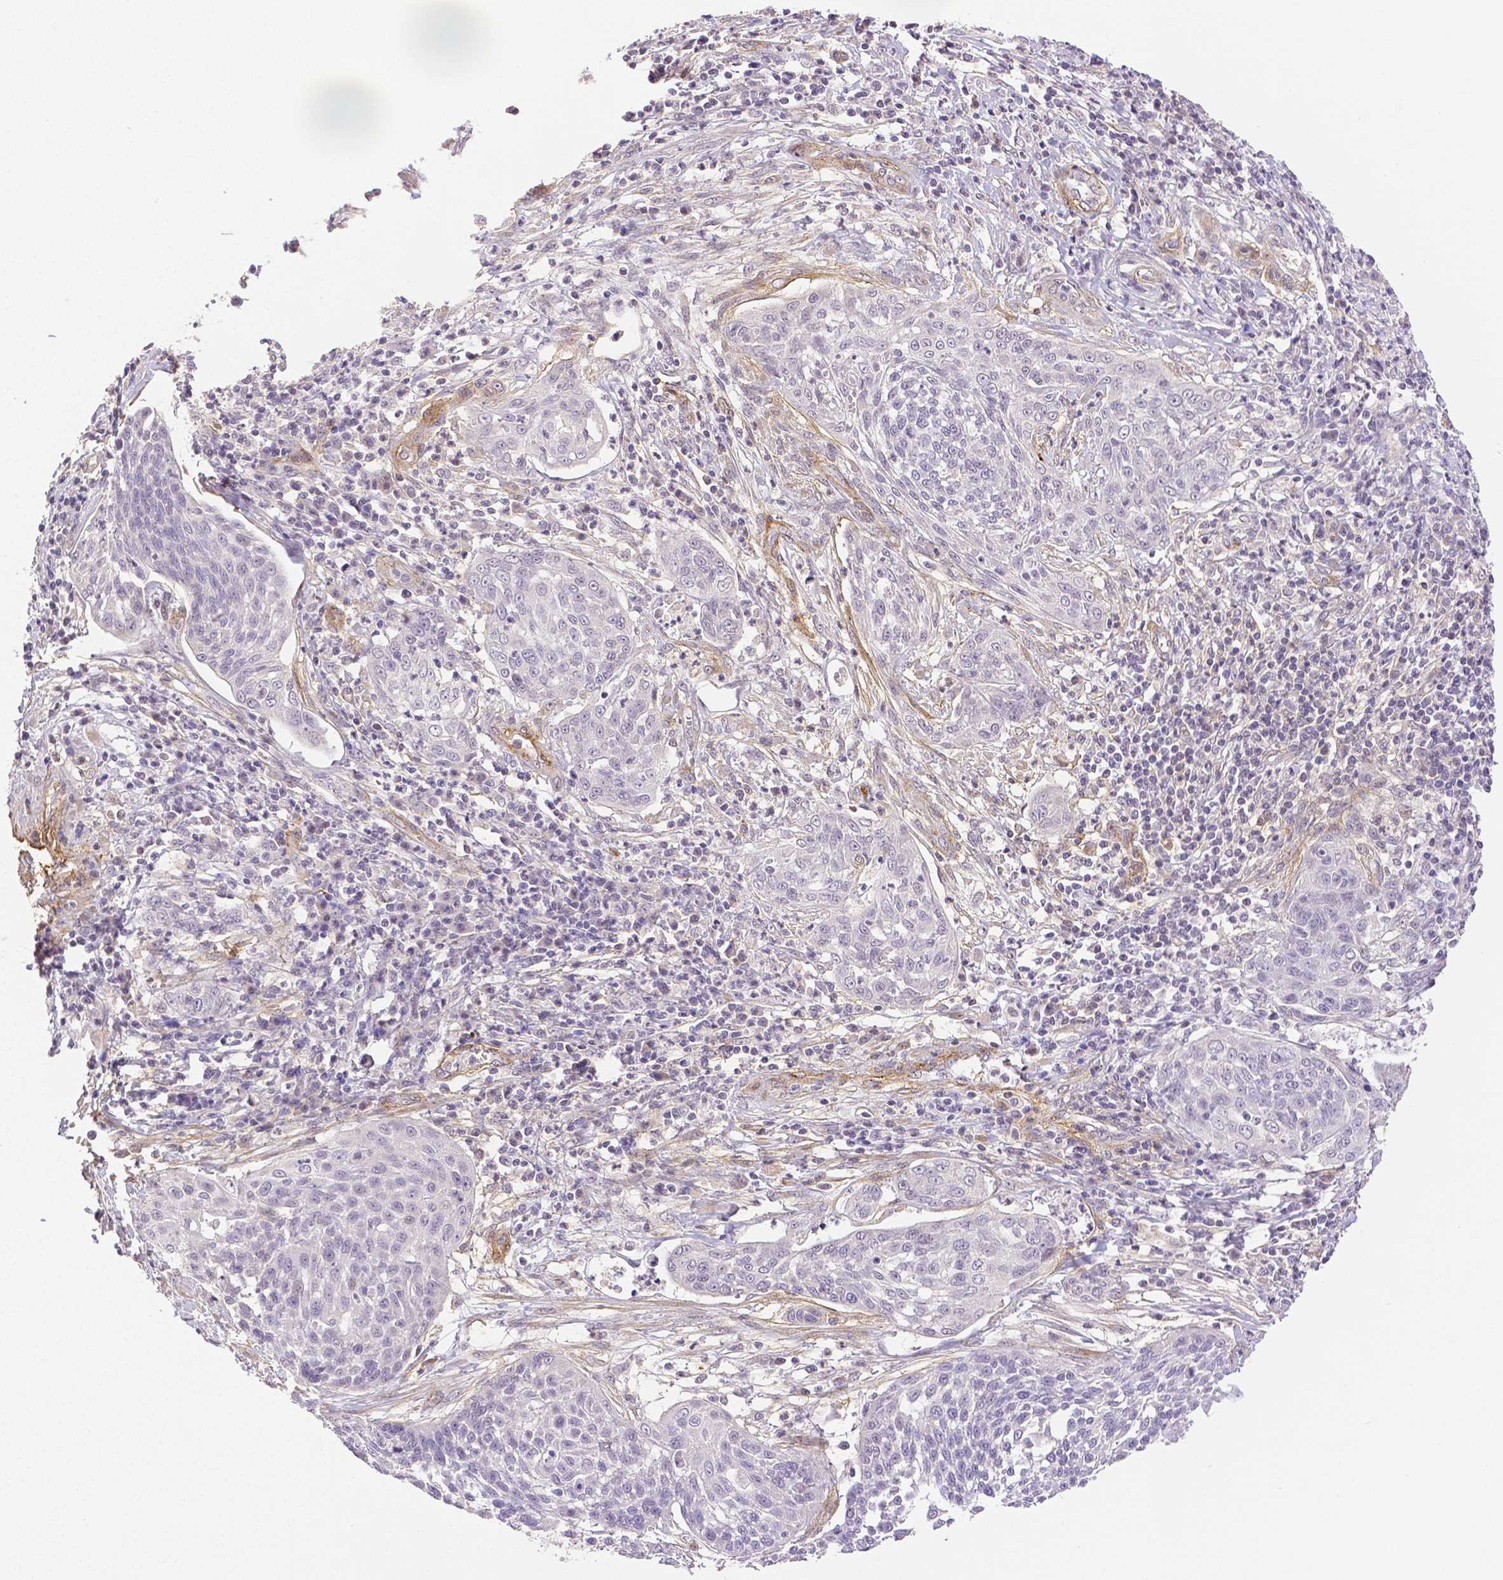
{"staining": {"intensity": "negative", "quantity": "none", "location": "none"}, "tissue": "cervical cancer", "cell_type": "Tumor cells", "image_type": "cancer", "snomed": [{"axis": "morphology", "description": "Squamous cell carcinoma, NOS"}, {"axis": "topography", "description": "Cervix"}], "caption": "This is an immunohistochemistry image of squamous cell carcinoma (cervical). There is no staining in tumor cells.", "gene": "THY1", "patient": {"sex": "female", "age": 34}}